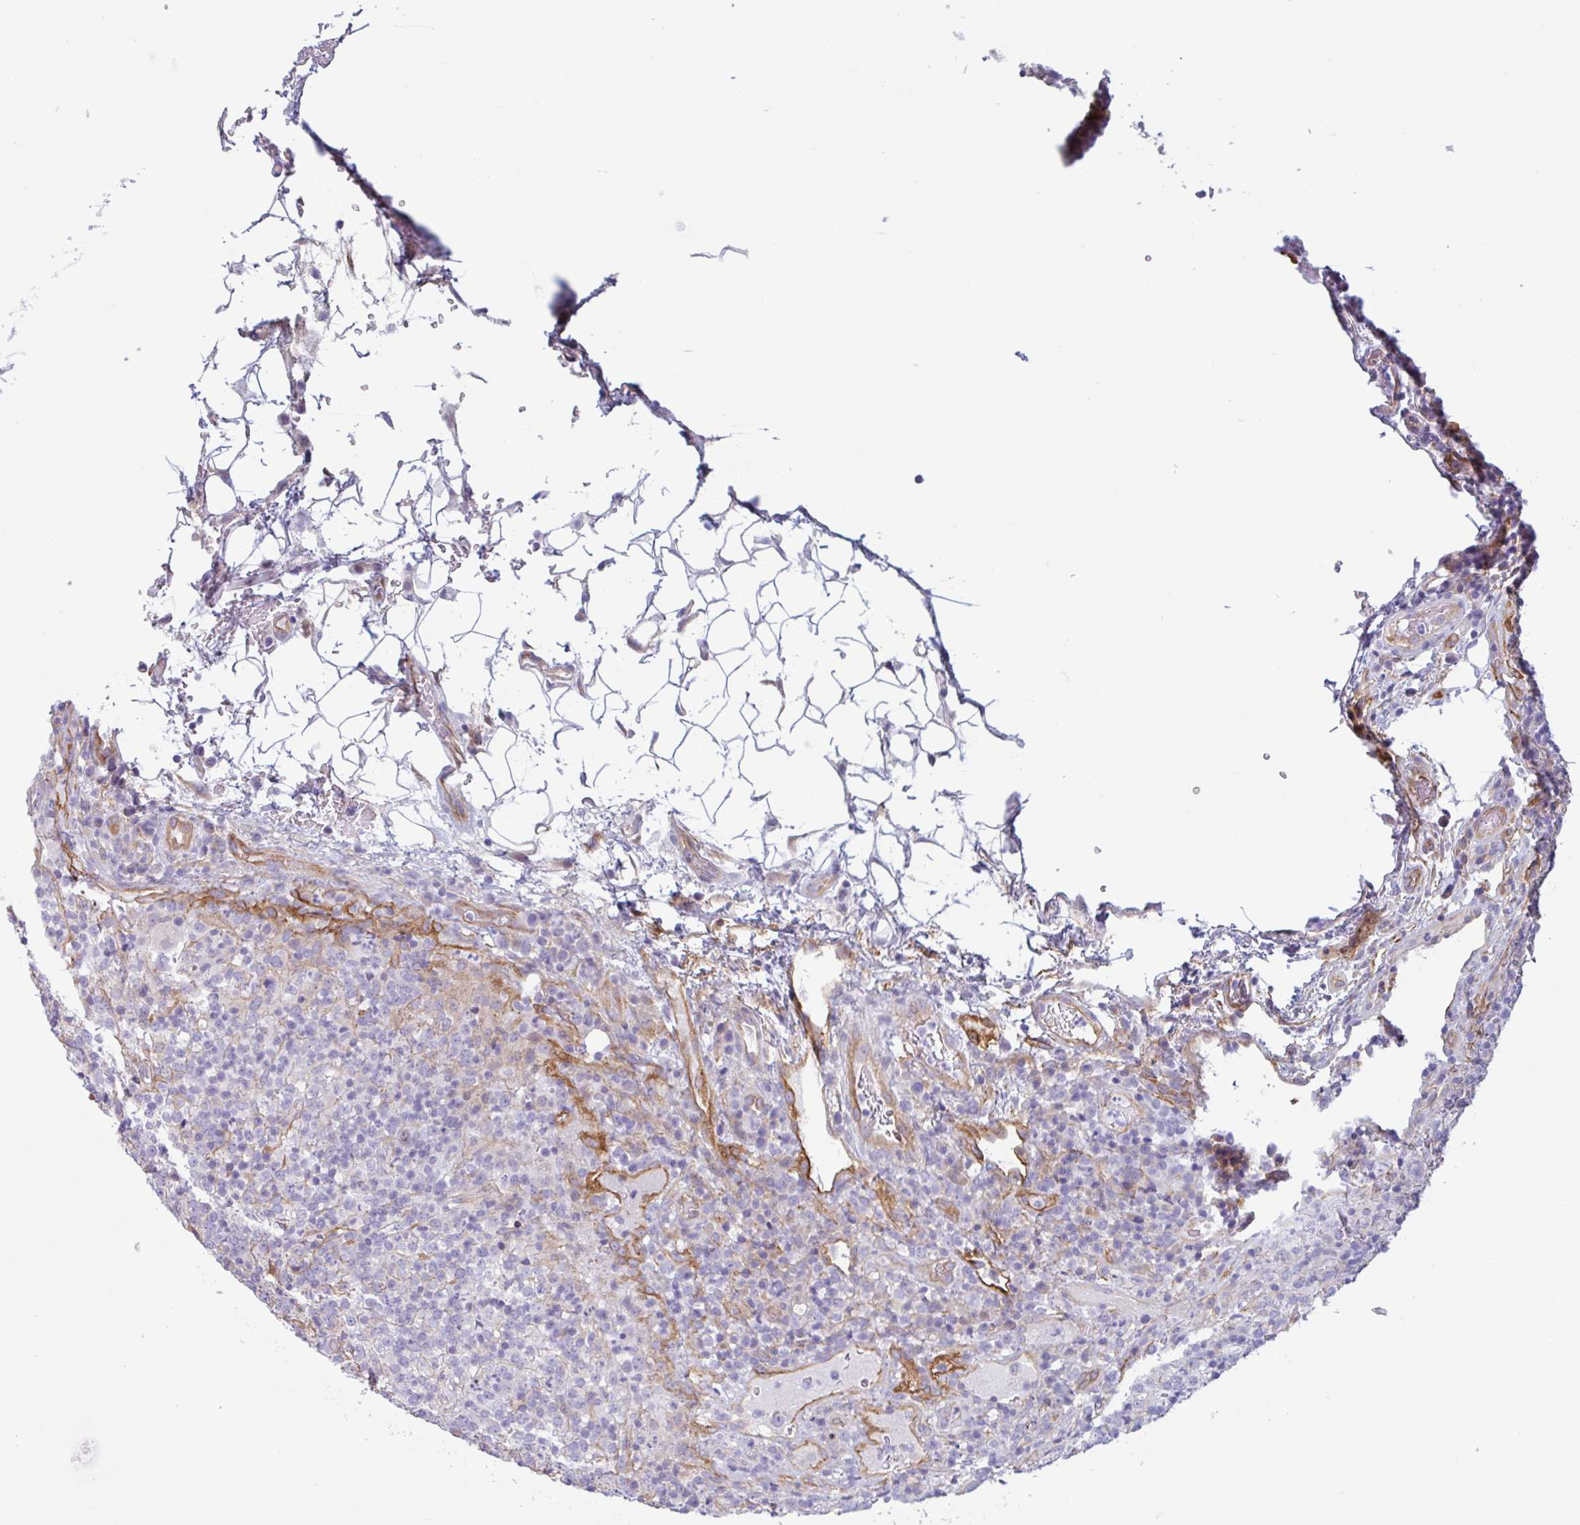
{"staining": {"intensity": "negative", "quantity": "none", "location": "none"}, "tissue": "lymphoma", "cell_type": "Tumor cells", "image_type": "cancer", "snomed": [{"axis": "morphology", "description": "Malignant lymphoma, non-Hodgkin's type, High grade"}, {"axis": "topography", "description": "Lymph node"}], "caption": "DAB (3,3'-diaminobenzidine) immunohistochemical staining of human lymphoma demonstrates no significant positivity in tumor cells.", "gene": "MYH10", "patient": {"sex": "male", "age": 54}}